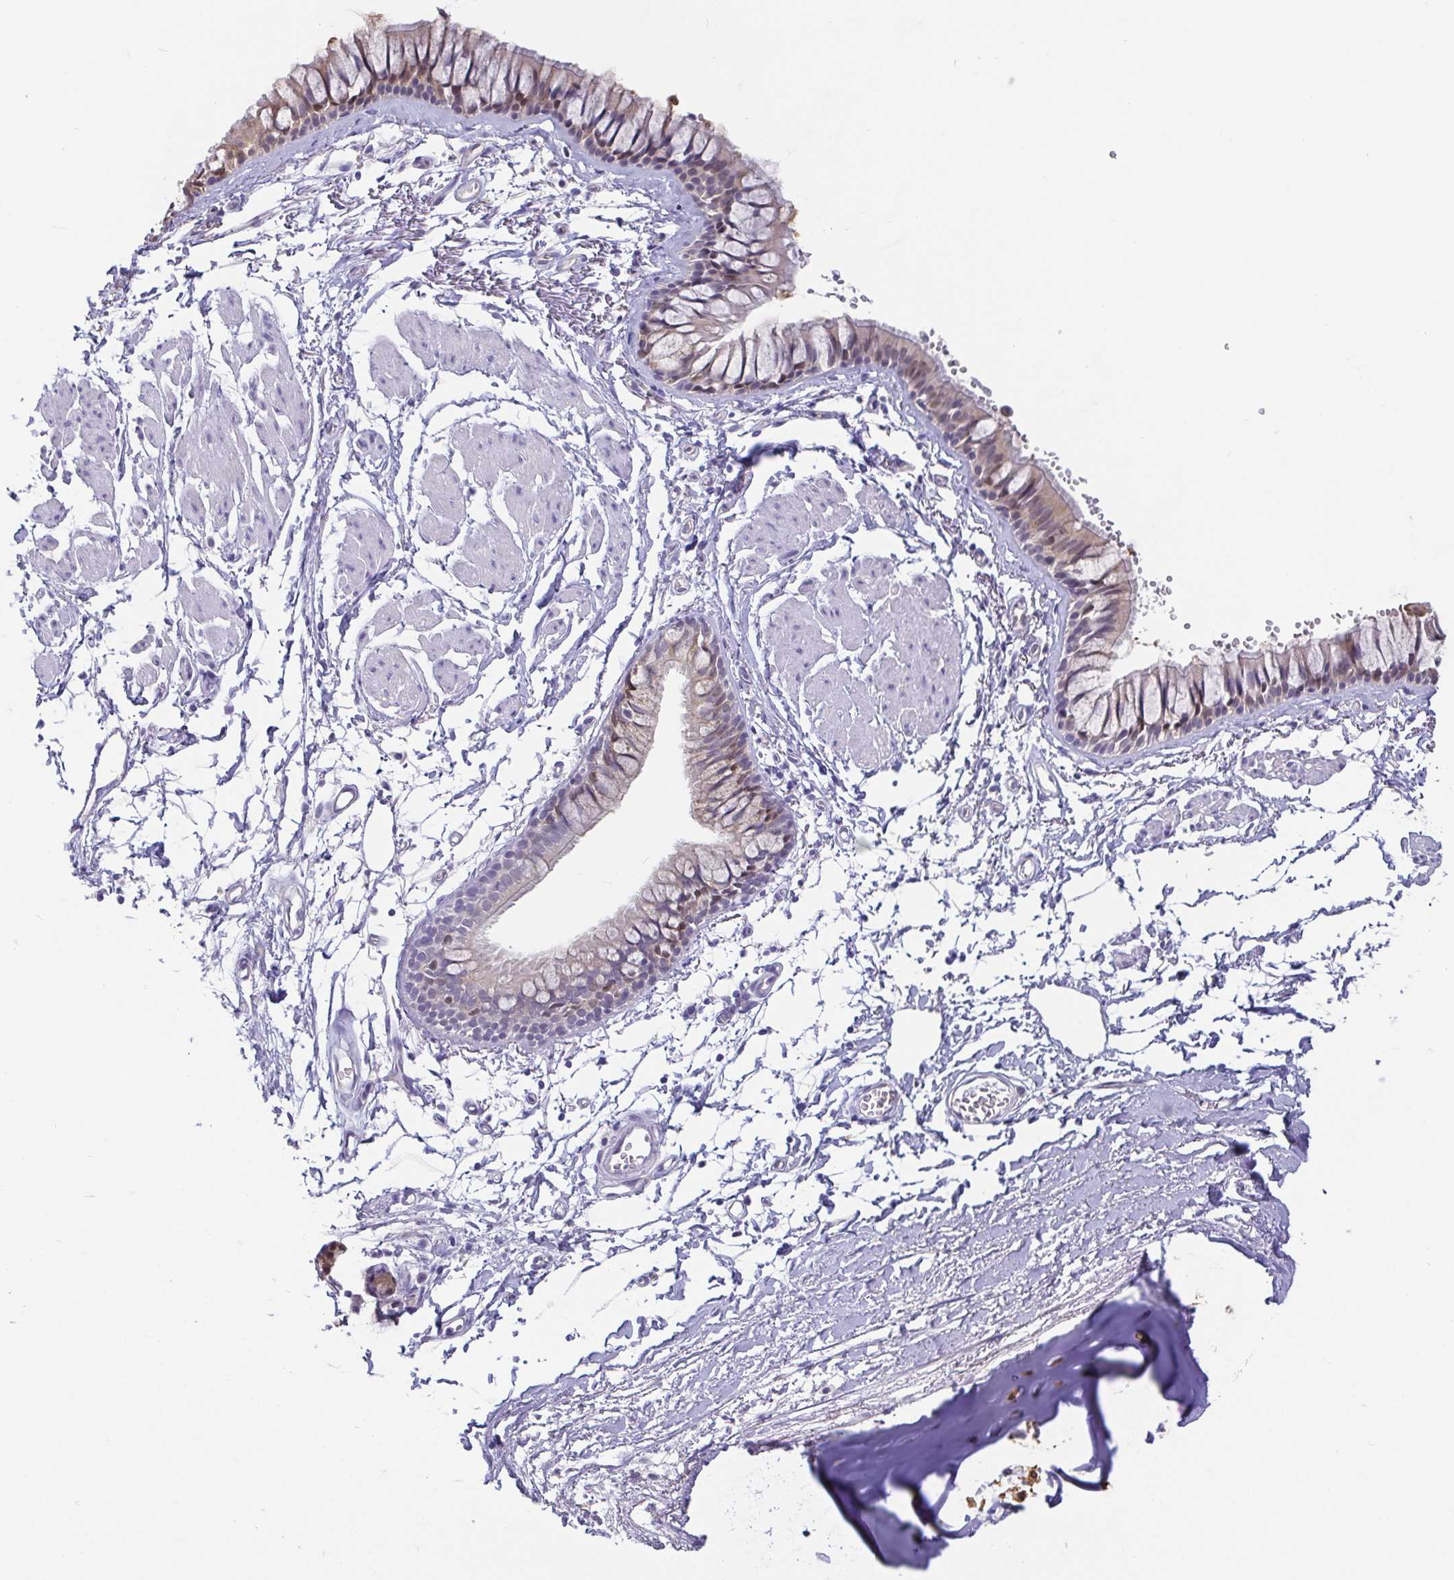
{"staining": {"intensity": "weak", "quantity": "25%-75%", "location": "cytoplasmic/membranous"}, "tissue": "bronchus", "cell_type": "Respiratory epithelial cells", "image_type": "normal", "snomed": [{"axis": "morphology", "description": "Normal tissue, NOS"}, {"axis": "topography", "description": "Cartilage tissue"}, {"axis": "topography", "description": "Bronchus"}, {"axis": "topography", "description": "Peripheral nerve tissue"}], "caption": "Bronchus stained with DAB (3,3'-diaminobenzidine) immunohistochemistry displays low levels of weak cytoplasmic/membranous staining in about 25%-75% of respiratory epithelial cells. The protein is shown in brown color, while the nuclei are stained blue.", "gene": "IDH1", "patient": {"sex": "female", "age": 59}}